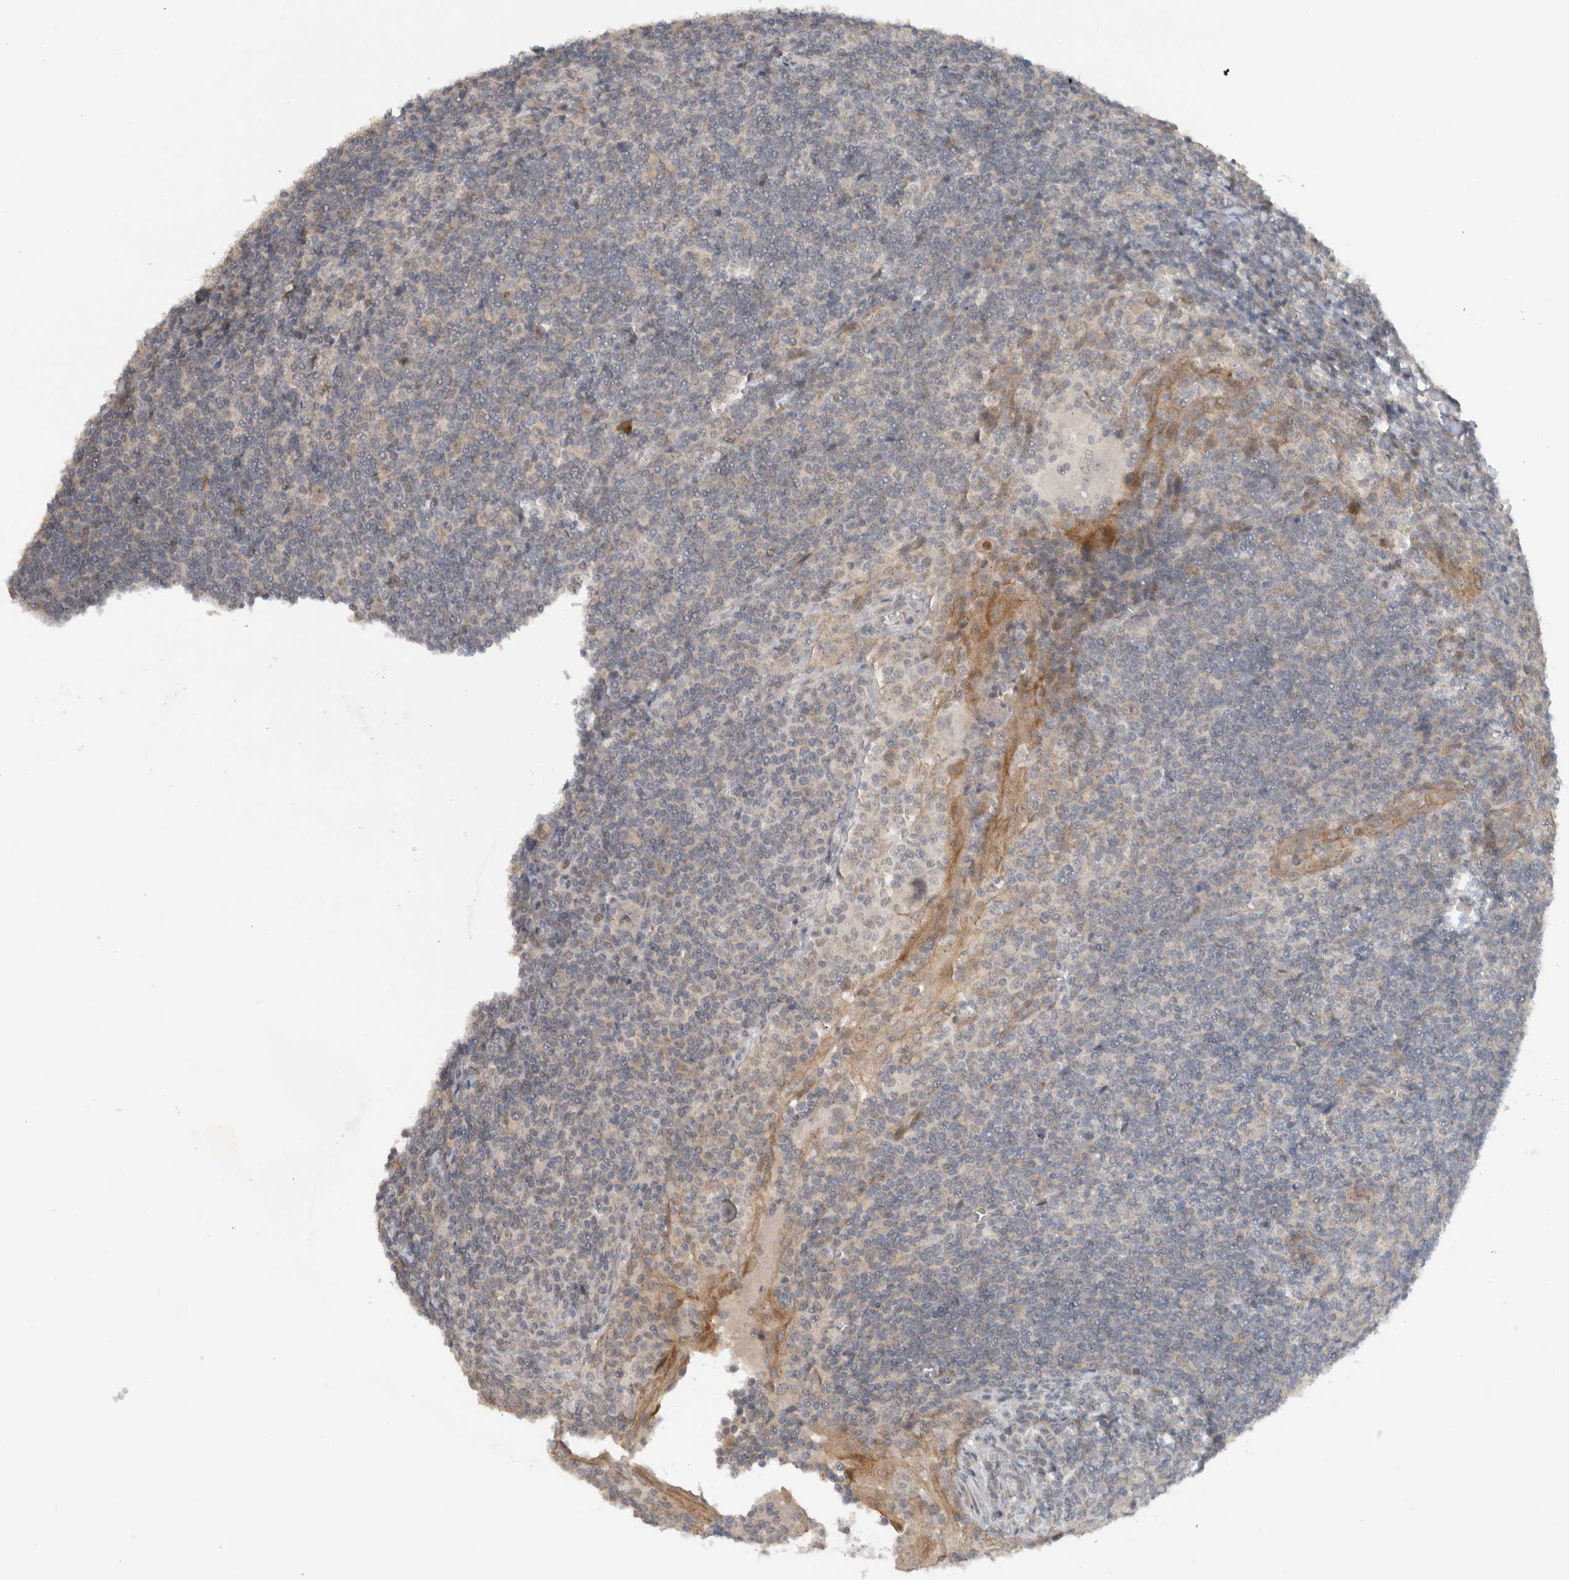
{"staining": {"intensity": "weak", "quantity": "<25%", "location": "cytoplasmic/membranous"}, "tissue": "tonsil", "cell_type": "Germinal center cells", "image_type": "normal", "snomed": [{"axis": "morphology", "description": "Normal tissue, NOS"}, {"axis": "topography", "description": "Tonsil"}], "caption": "DAB immunohistochemical staining of normal human tonsil reveals no significant positivity in germinal center cells.", "gene": "ERCC6L2", "patient": {"sex": "male", "age": 37}}